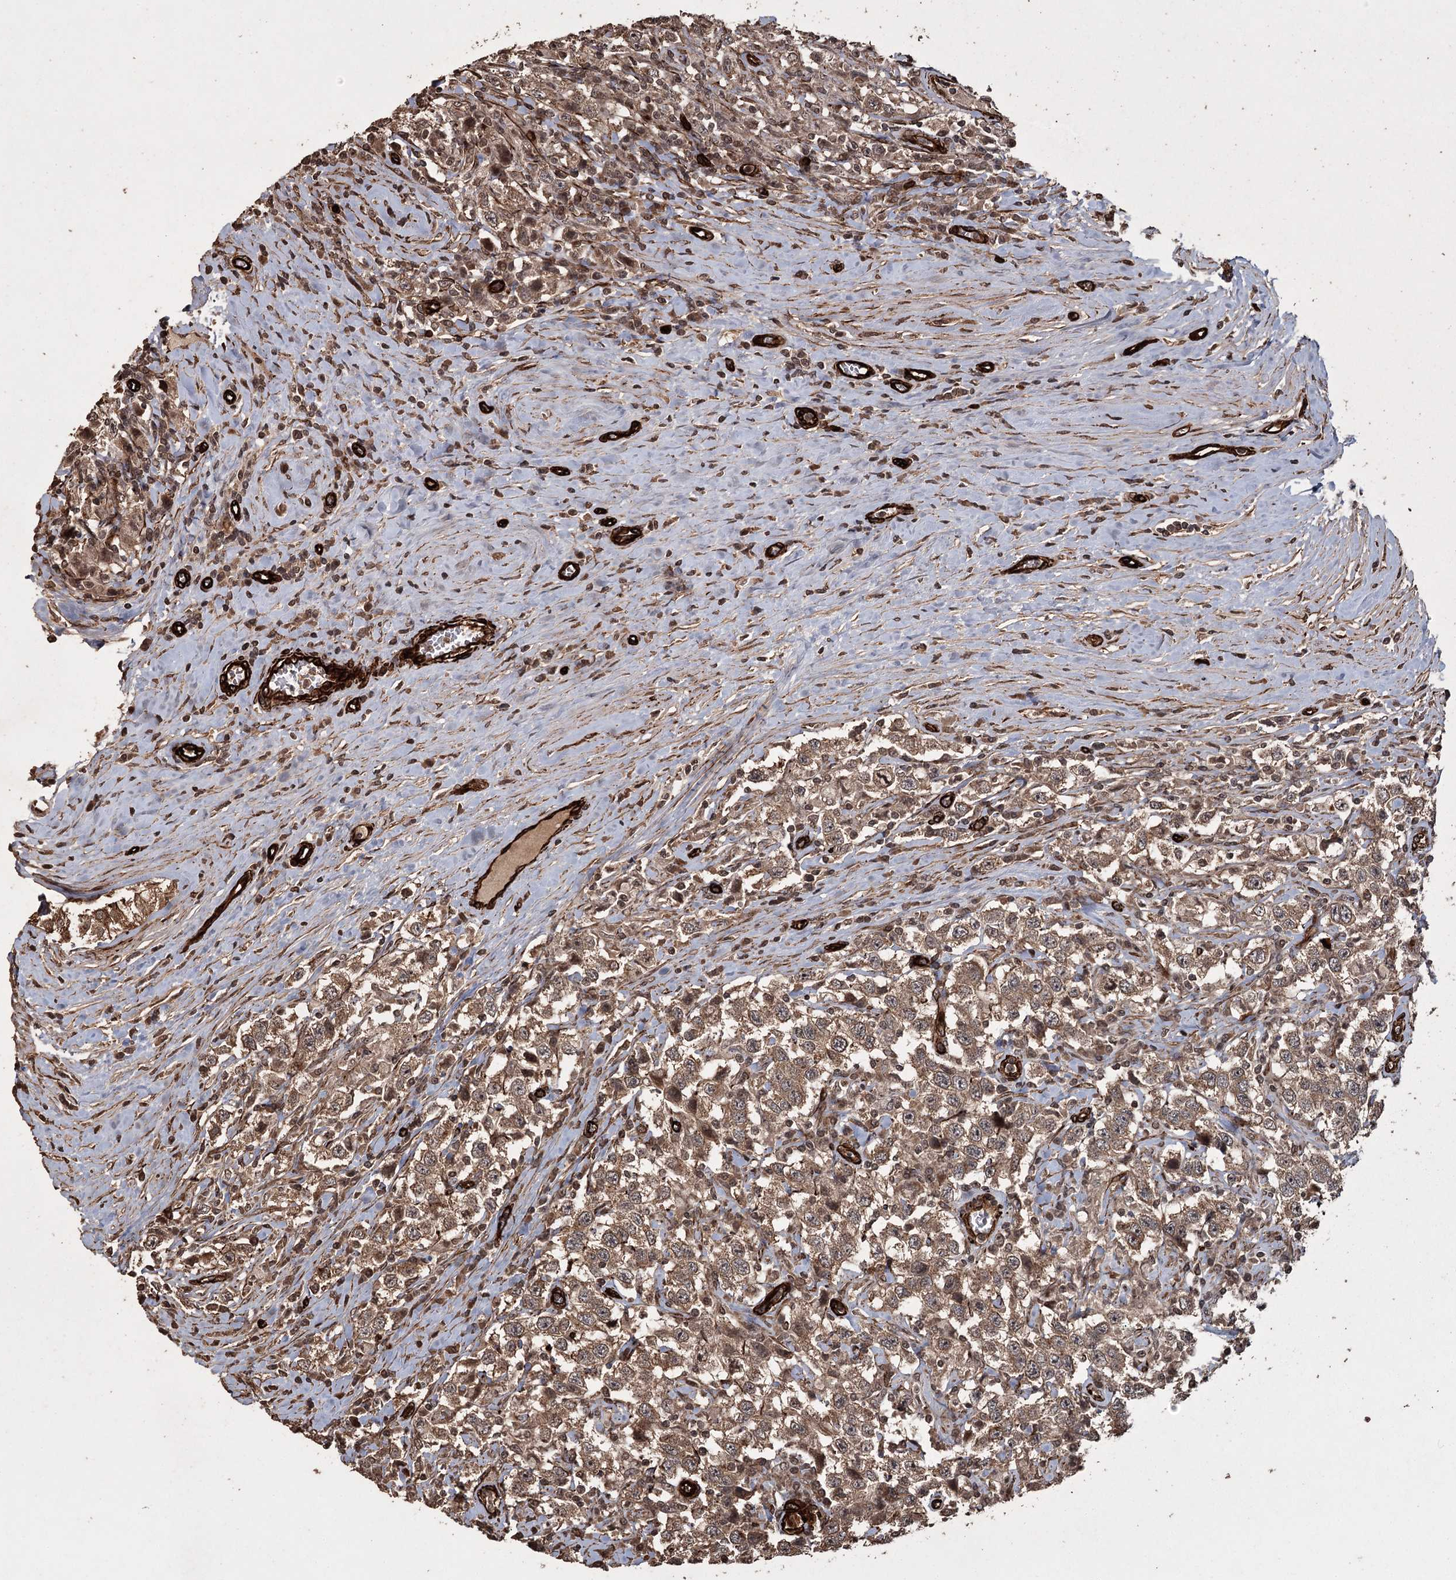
{"staining": {"intensity": "moderate", "quantity": ">75%", "location": "cytoplasmic/membranous"}, "tissue": "testis cancer", "cell_type": "Tumor cells", "image_type": "cancer", "snomed": [{"axis": "morphology", "description": "Seminoma, NOS"}, {"axis": "topography", "description": "Testis"}], "caption": "An immunohistochemistry micrograph of tumor tissue is shown. Protein staining in brown highlights moderate cytoplasmic/membranous positivity in testis cancer (seminoma) within tumor cells.", "gene": "RPAP3", "patient": {"sex": "male", "age": 41}}